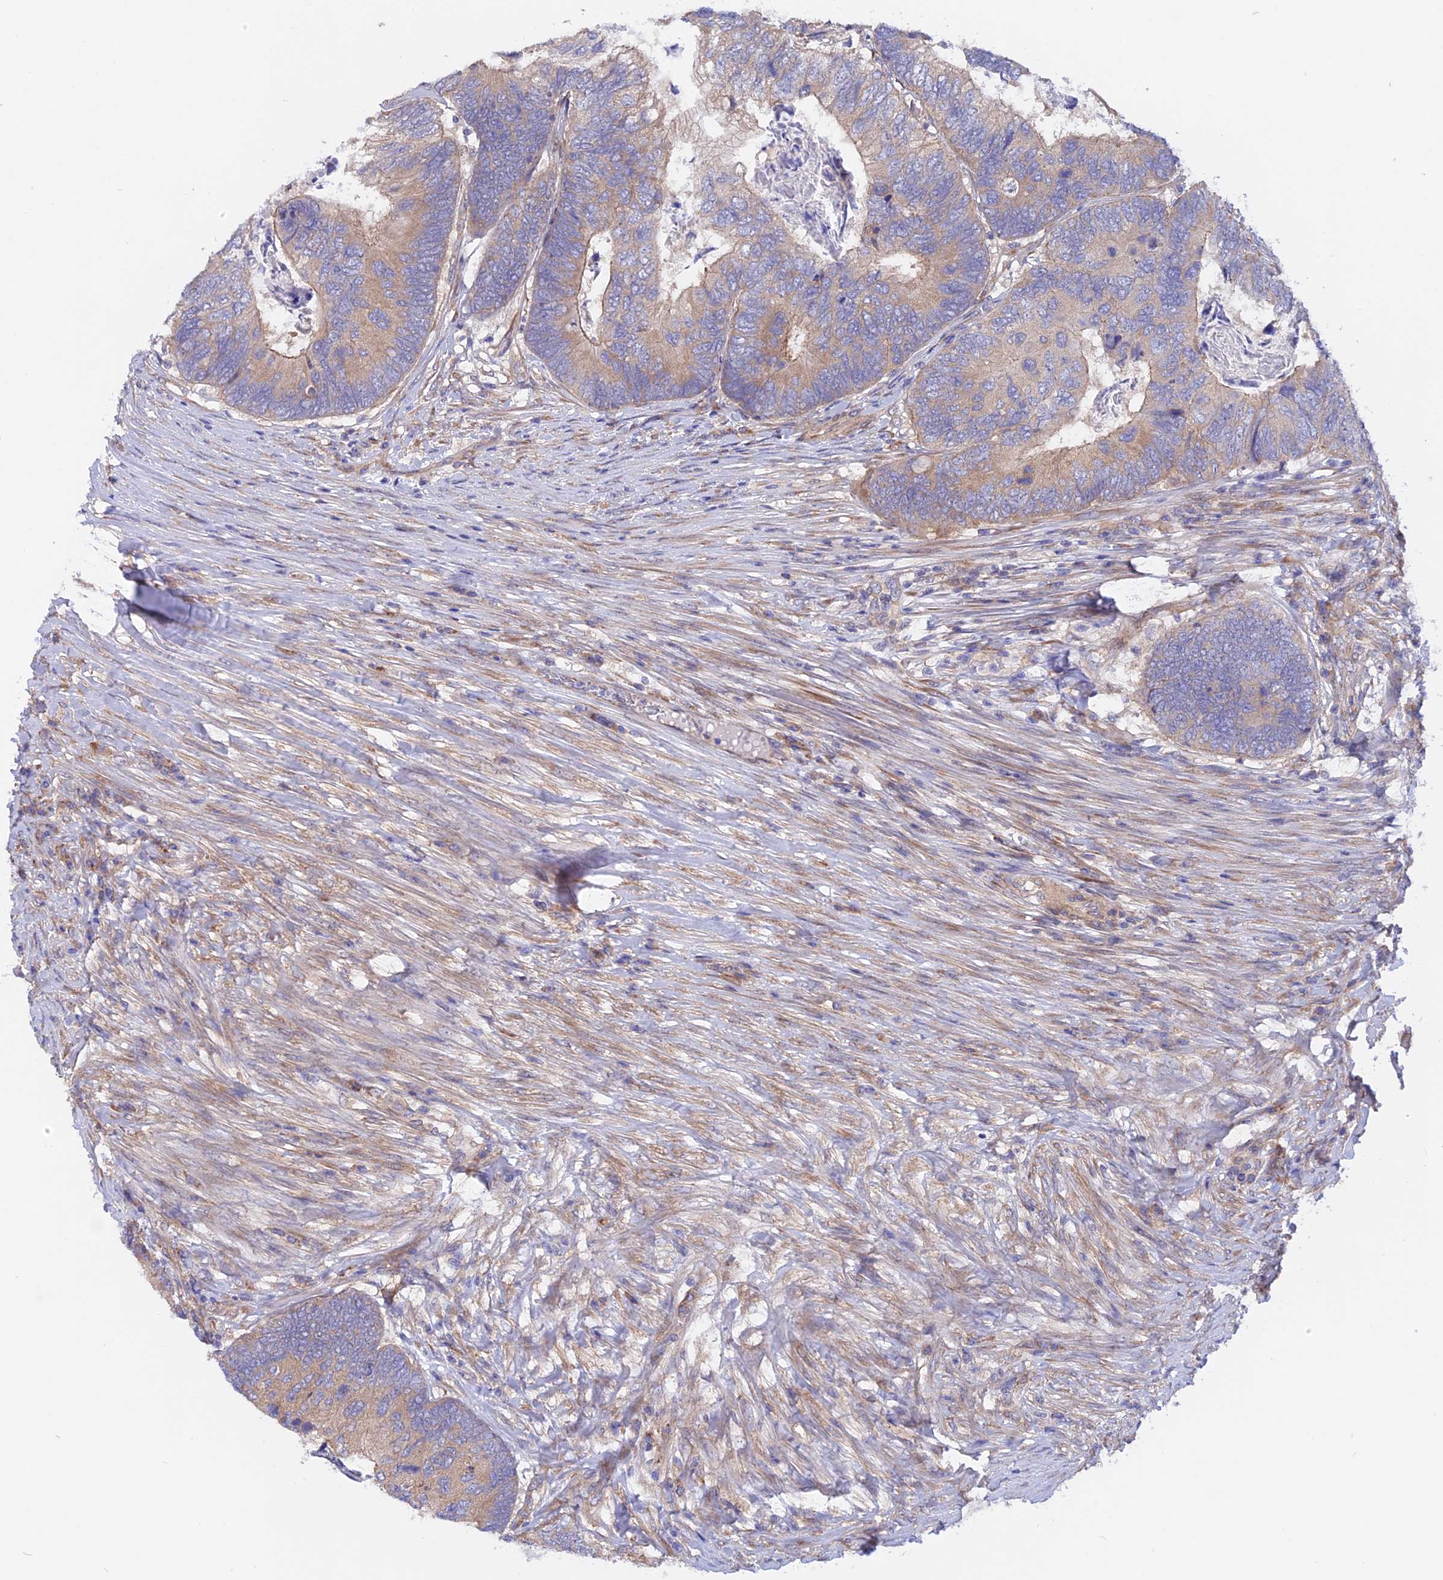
{"staining": {"intensity": "moderate", "quantity": "25%-75%", "location": "cytoplasmic/membranous"}, "tissue": "colorectal cancer", "cell_type": "Tumor cells", "image_type": "cancer", "snomed": [{"axis": "morphology", "description": "Adenocarcinoma, NOS"}, {"axis": "topography", "description": "Colon"}], "caption": "Human colorectal cancer (adenocarcinoma) stained with a brown dye reveals moderate cytoplasmic/membranous positive positivity in approximately 25%-75% of tumor cells.", "gene": "HYCC1", "patient": {"sex": "female", "age": 67}}